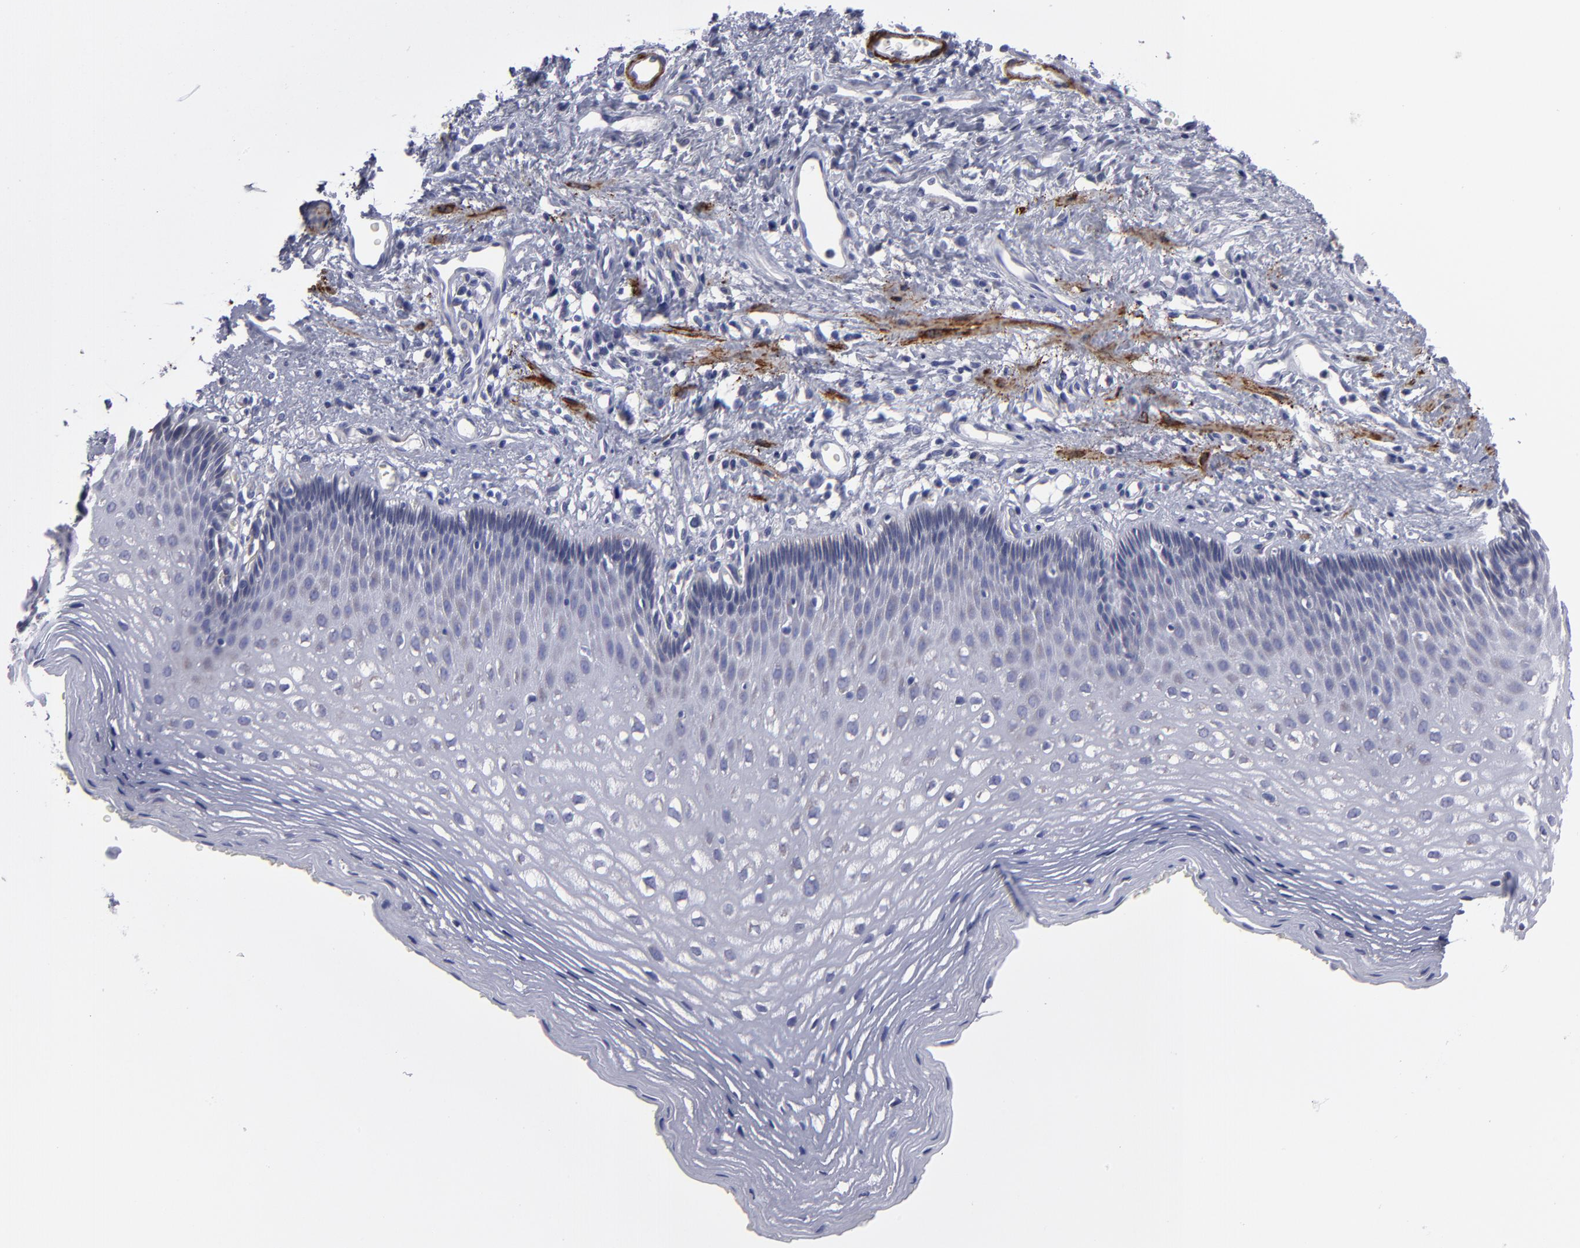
{"staining": {"intensity": "negative", "quantity": "none", "location": "none"}, "tissue": "esophagus", "cell_type": "Squamous epithelial cells", "image_type": "normal", "snomed": [{"axis": "morphology", "description": "Normal tissue, NOS"}, {"axis": "topography", "description": "Esophagus"}], "caption": "Squamous epithelial cells are negative for brown protein staining in normal esophagus.", "gene": "SLMAP", "patient": {"sex": "female", "age": 70}}